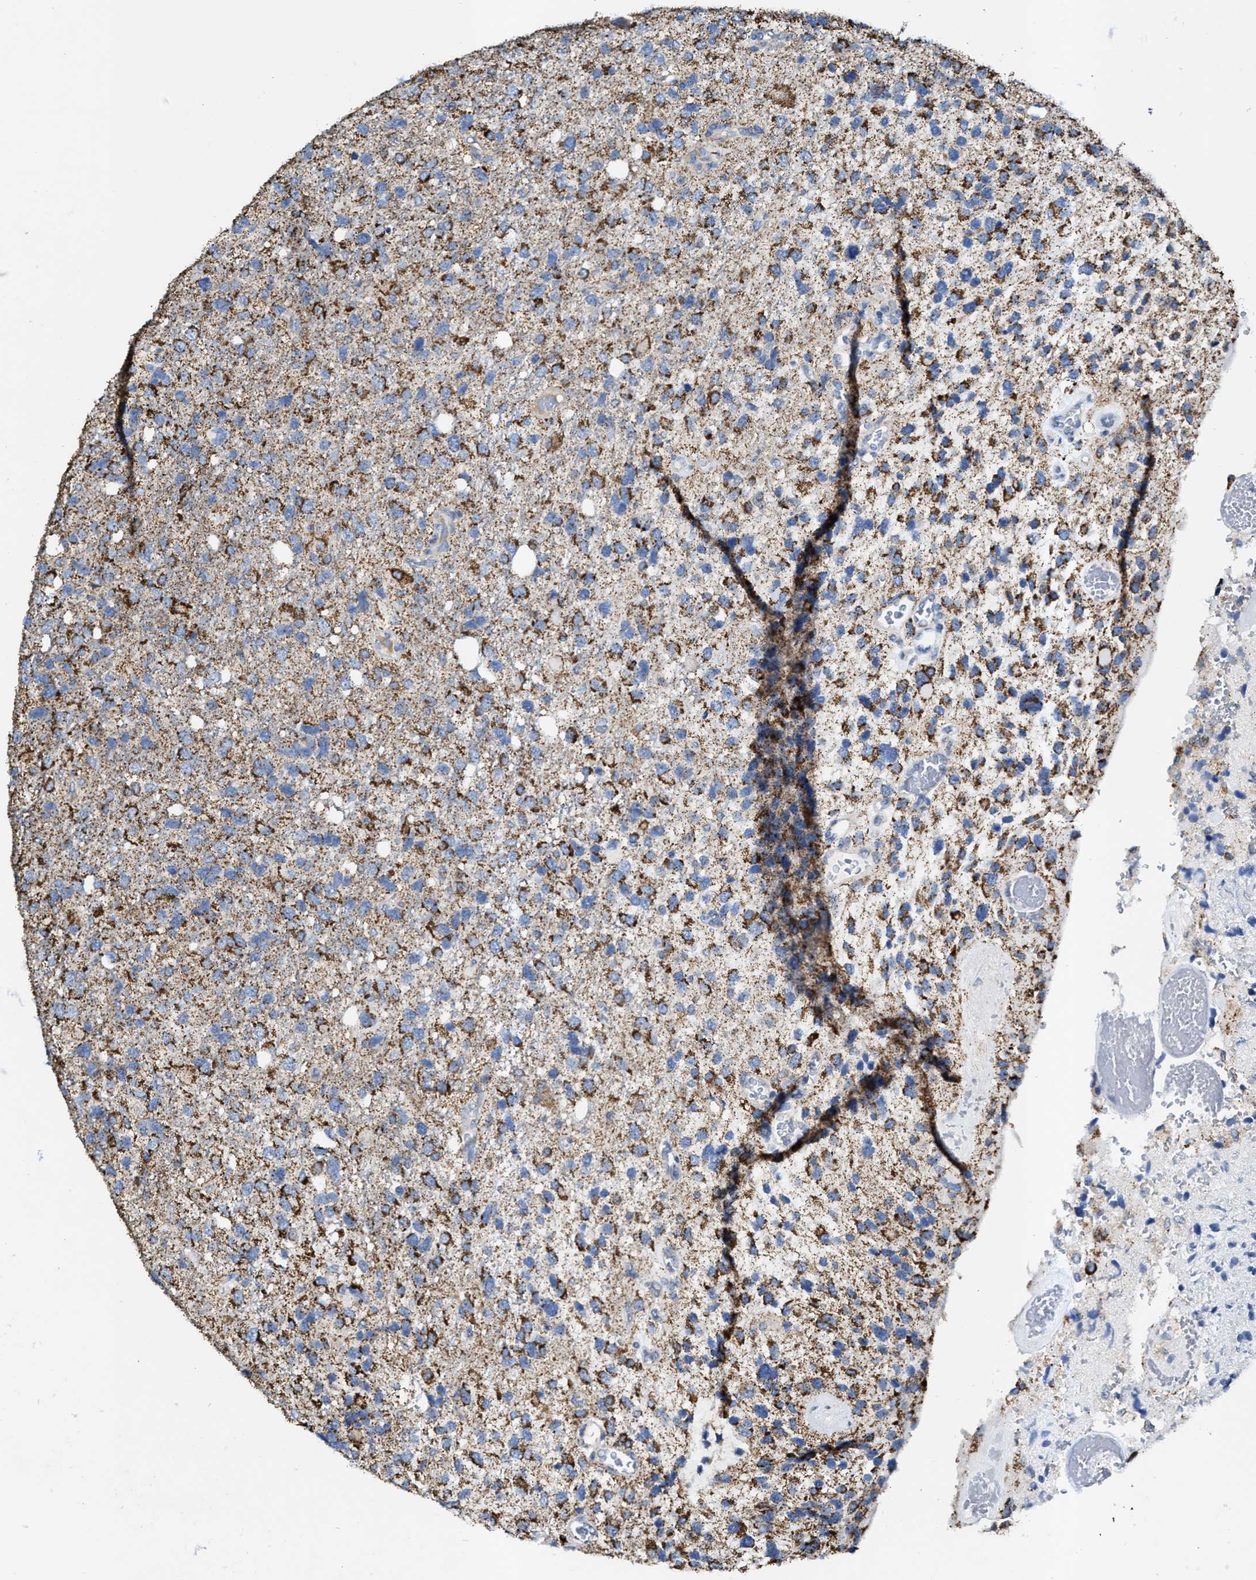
{"staining": {"intensity": "strong", "quantity": "25%-75%", "location": "cytoplasmic/membranous"}, "tissue": "glioma", "cell_type": "Tumor cells", "image_type": "cancer", "snomed": [{"axis": "morphology", "description": "Glioma, malignant, High grade"}, {"axis": "topography", "description": "Brain"}], "caption": "Human malignant high-grade glioma stained for a protein (brown) exhibits strong cytoplasmic/membranous positive positivity in approximately 25%-75% of tumor cells.", "gene": "JAG1", "patient": {"sex": "female", "age": 58}}